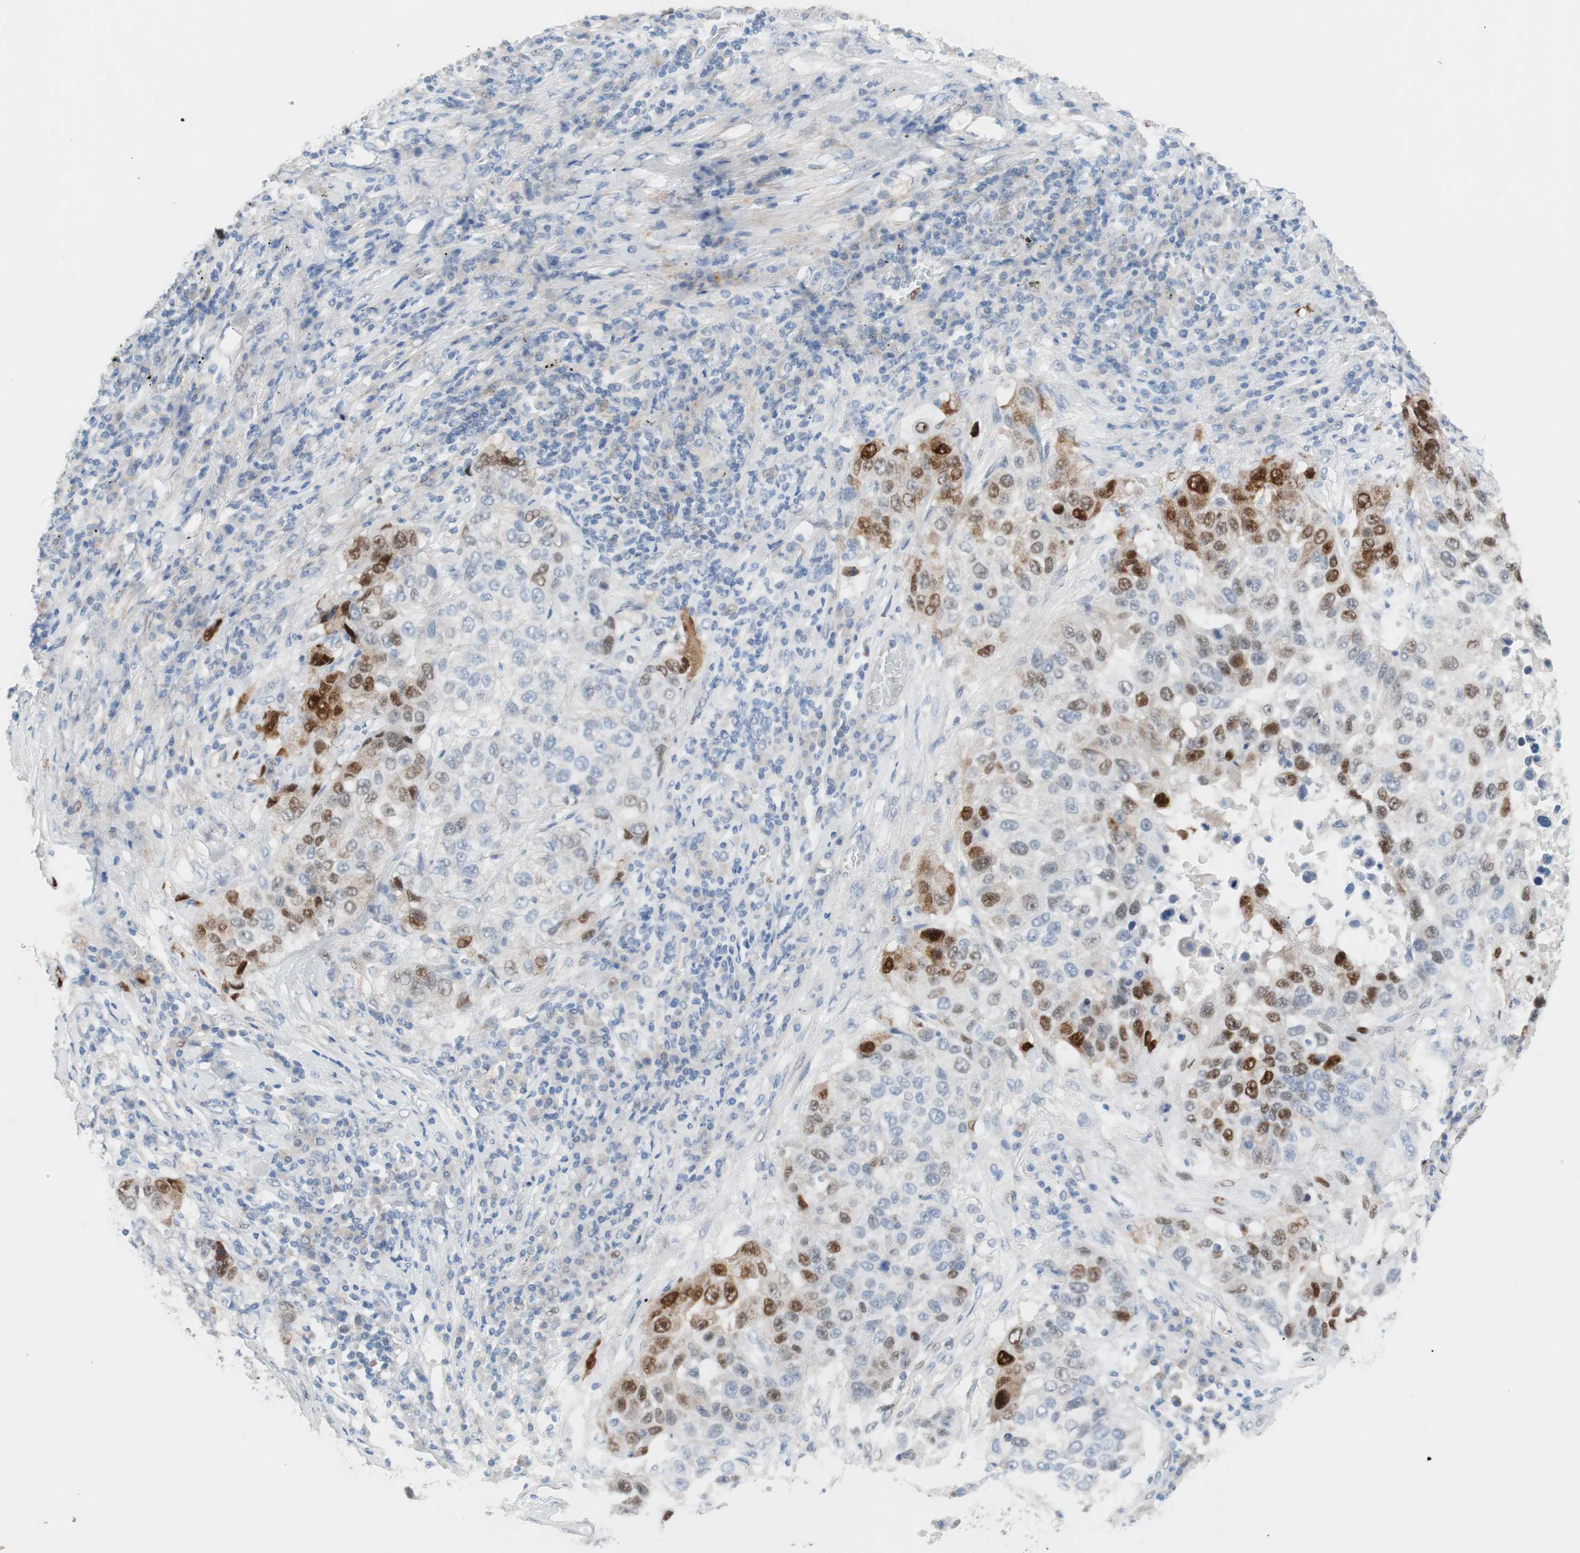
{"staining": {"intensity": "strong", "quantity": "<25%", "location": "nuclear"}, "tissue": "lung cancer", "cell_type": "Tumor cells", "image_type": "cancer", "snomed": [{"axis": "morphology", "description": "Squamous cell carcinoma, NOS"}, {"axis": "topography", "description": "Lung"}], "caption": "Lung cancer stained for a protein (brown) reveals strong nuclear positive staining in approximately <25% of tumor cells.", "gene": "FOSL1", "patient": {"sex": "male", "age": 57}}